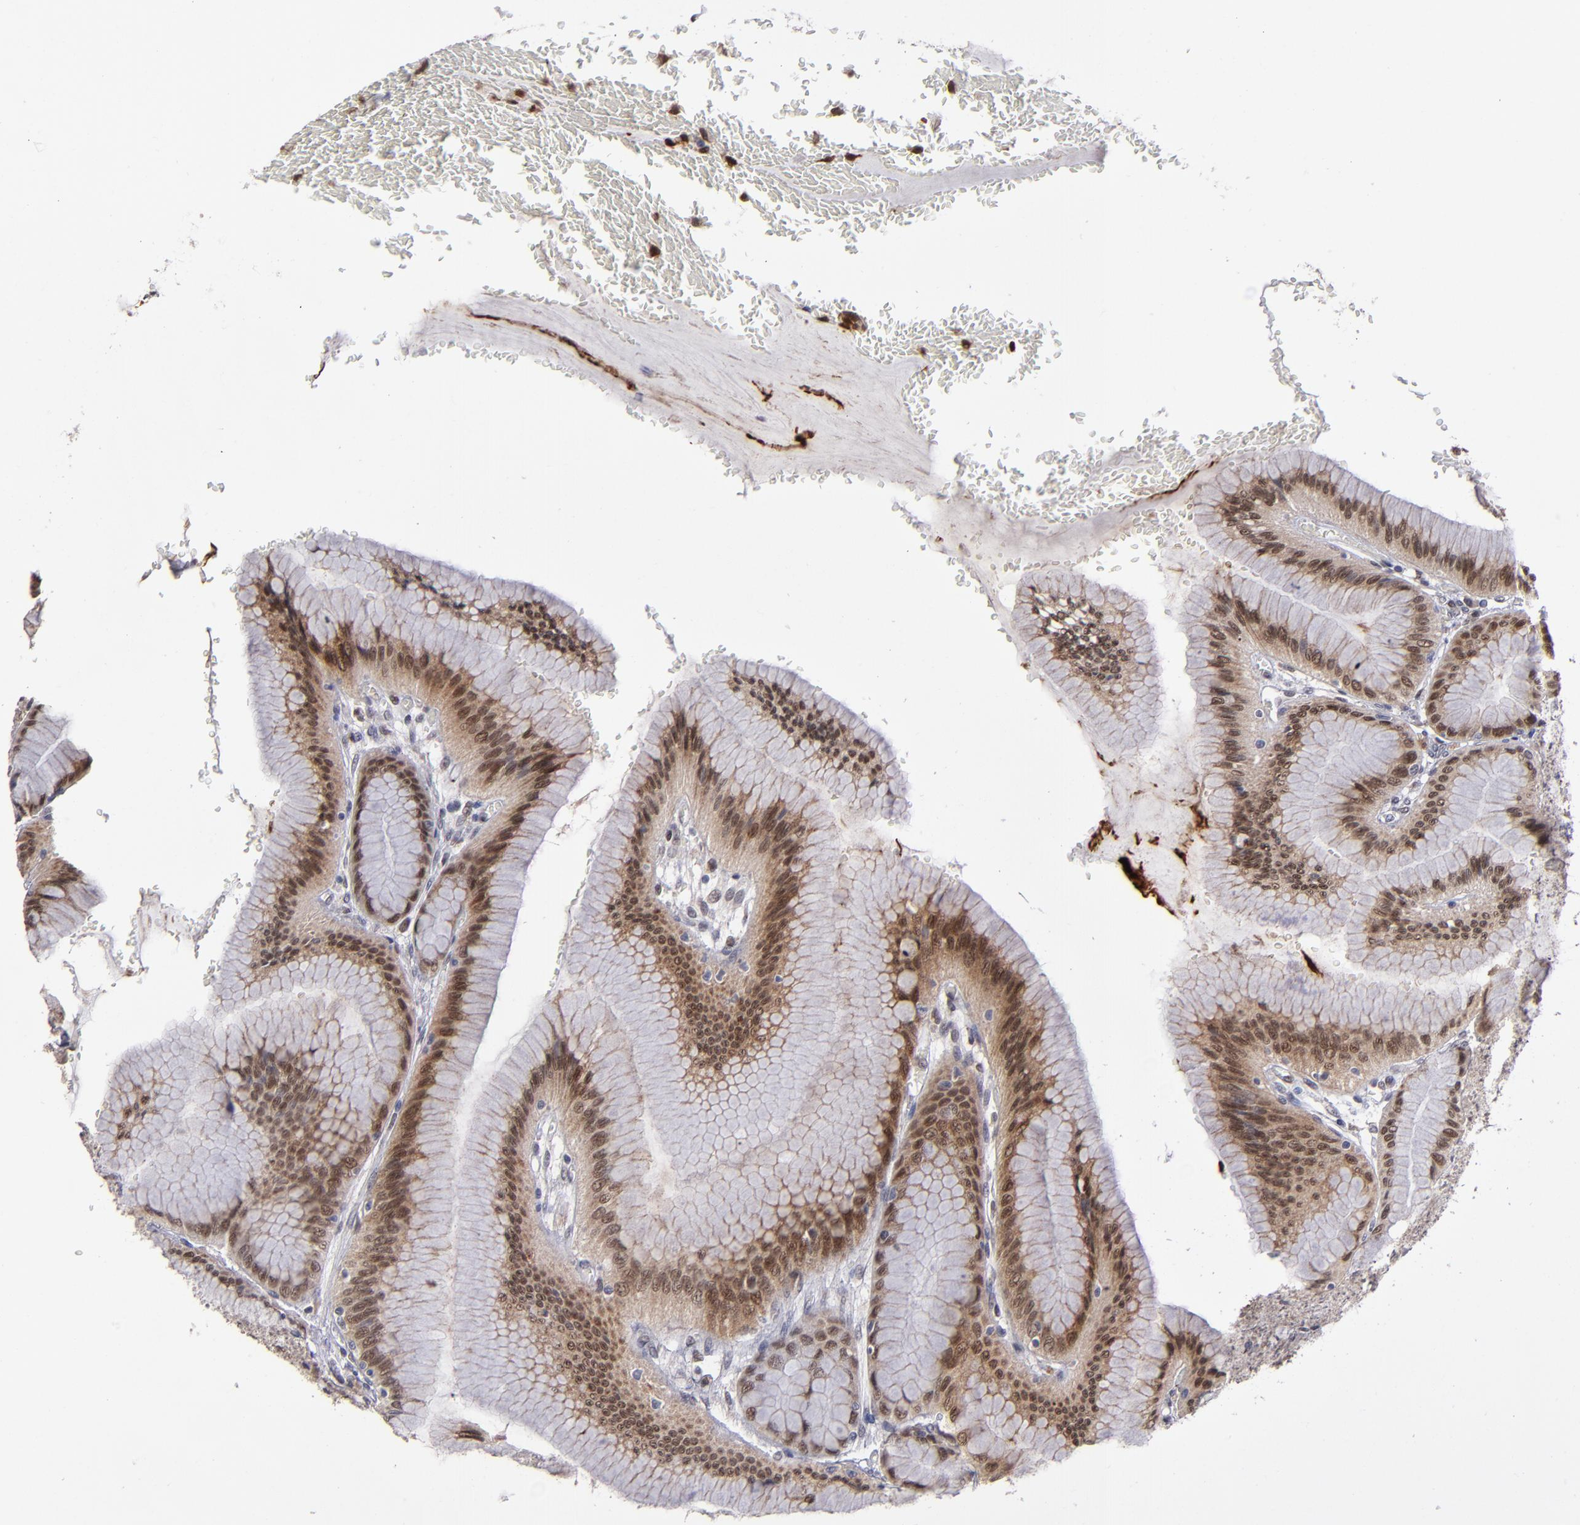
{"staining": {"intensity": "strong", "quantity": ">75%", "location": "cytoplasmic/membranous,nuclear"}, "tissue": "stomach", "cell_type": "Glandular cells", "image_type": "normal", "snomed": [{"axis": "morphology", "description": "Normal tissue, NOS"}, {"axis": "morphology", "description": "Adenocarcinoma, NOS"}, {"axis": "topography", "description": "Stomach"}, {"axis": "topography", "description": "Stomach, lower"}], "caption": "Immunohistochemical staining of benign stomach reveals strong cytoplasmic/membranous,nuclear protein expression in about >75% of glandular cells.", "gene": "RREB1", "patient": {"sex": "female", "age": 65}}